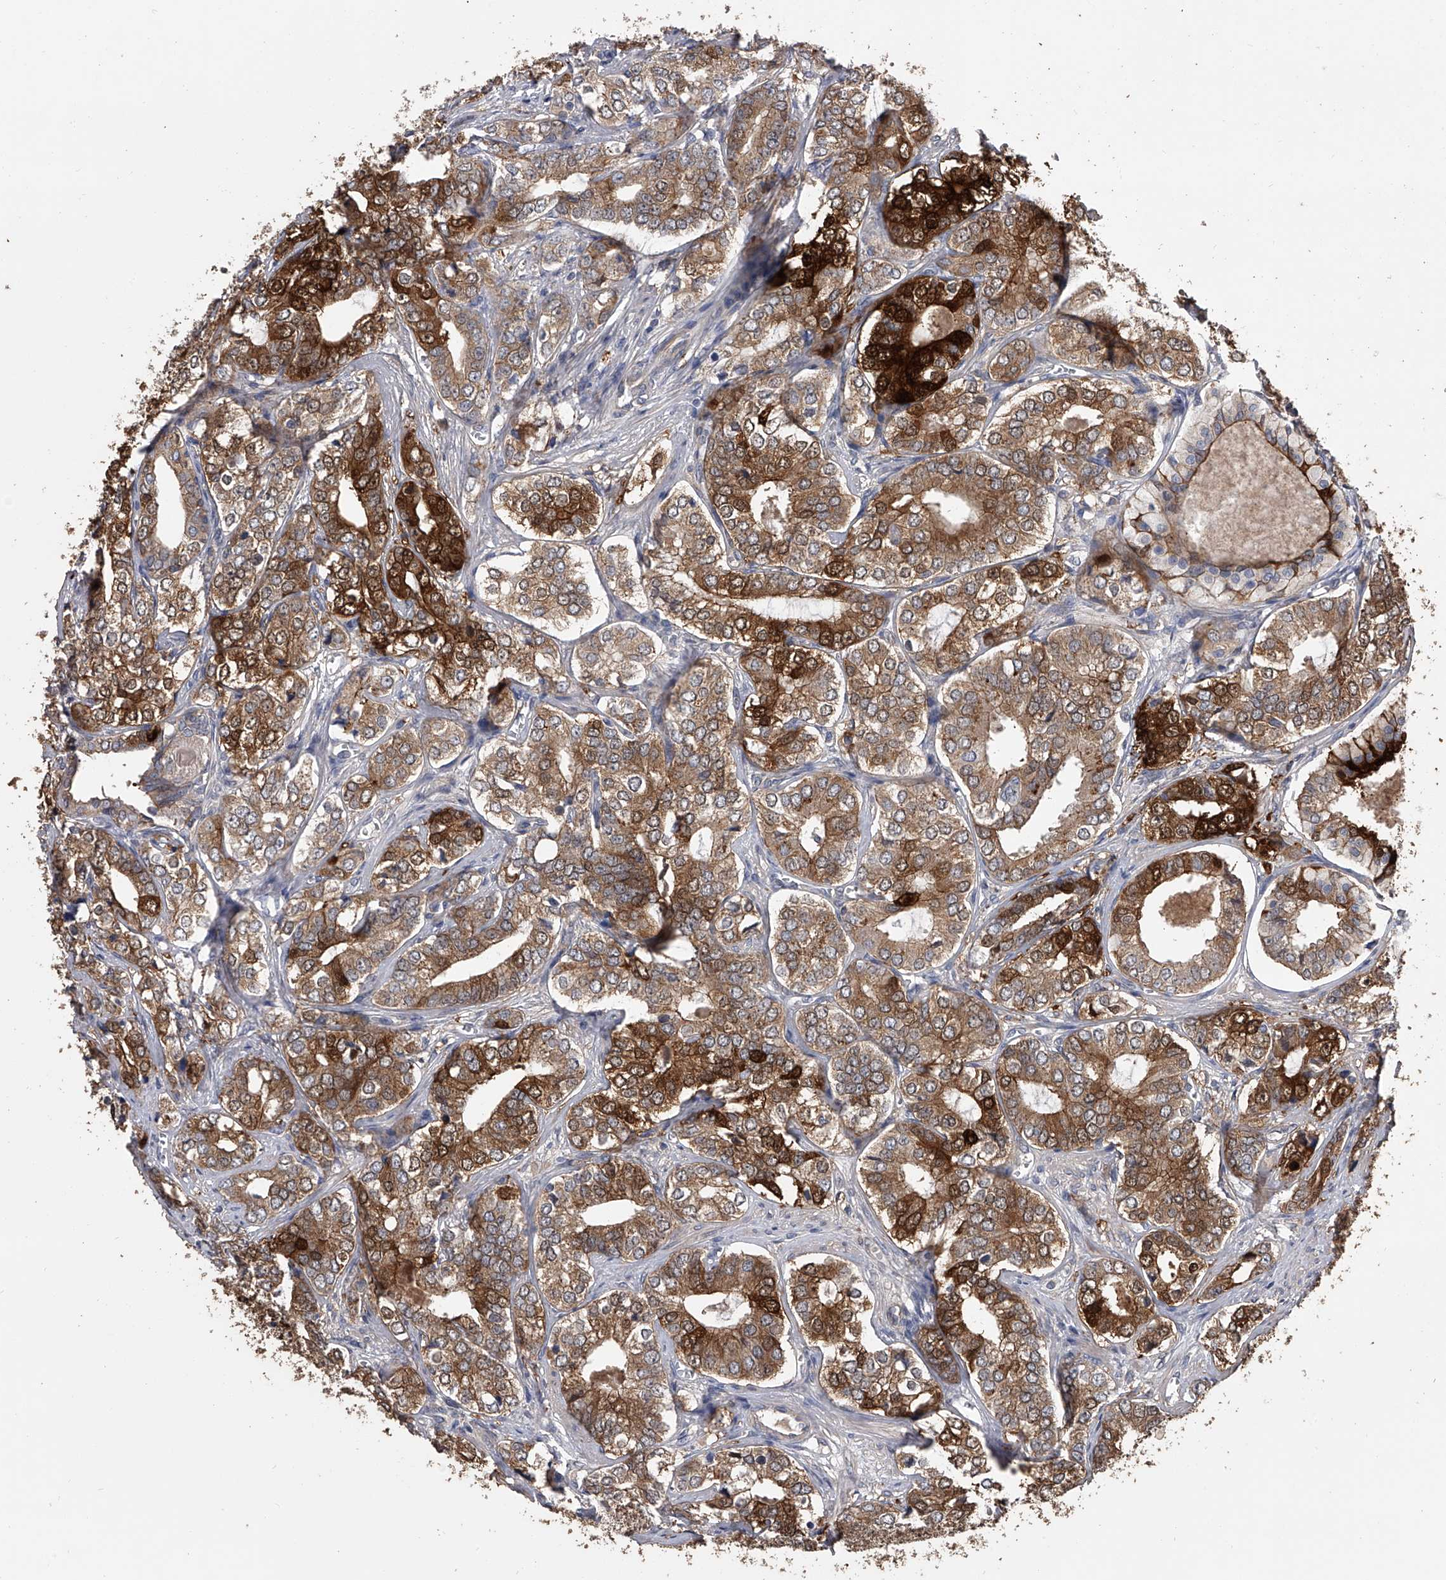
{"staining": {"intensity": "strong", "quantity": ">75%", "location": "cytoplasmic/membranous"}, "tissue": "prostate cancer", "cell_type": "Tumor cells", "image_type": "cancer", "snomed": [{"axis": "morphology", "description": "Adenocarcinoma, High grade"}, {"axis": "topography", "description": "Prostate"}], "caption": "A brown stain labels strong cytoplasmic/membranous expression of a protein in human prostate cancer (high-grade adenocarcinoma) tumor cells. (brown staining indicates protein expression, while blue staining denotes nuclei).", "gene": "ZNF343", "patient": {"sex": "male", "age": 62}}